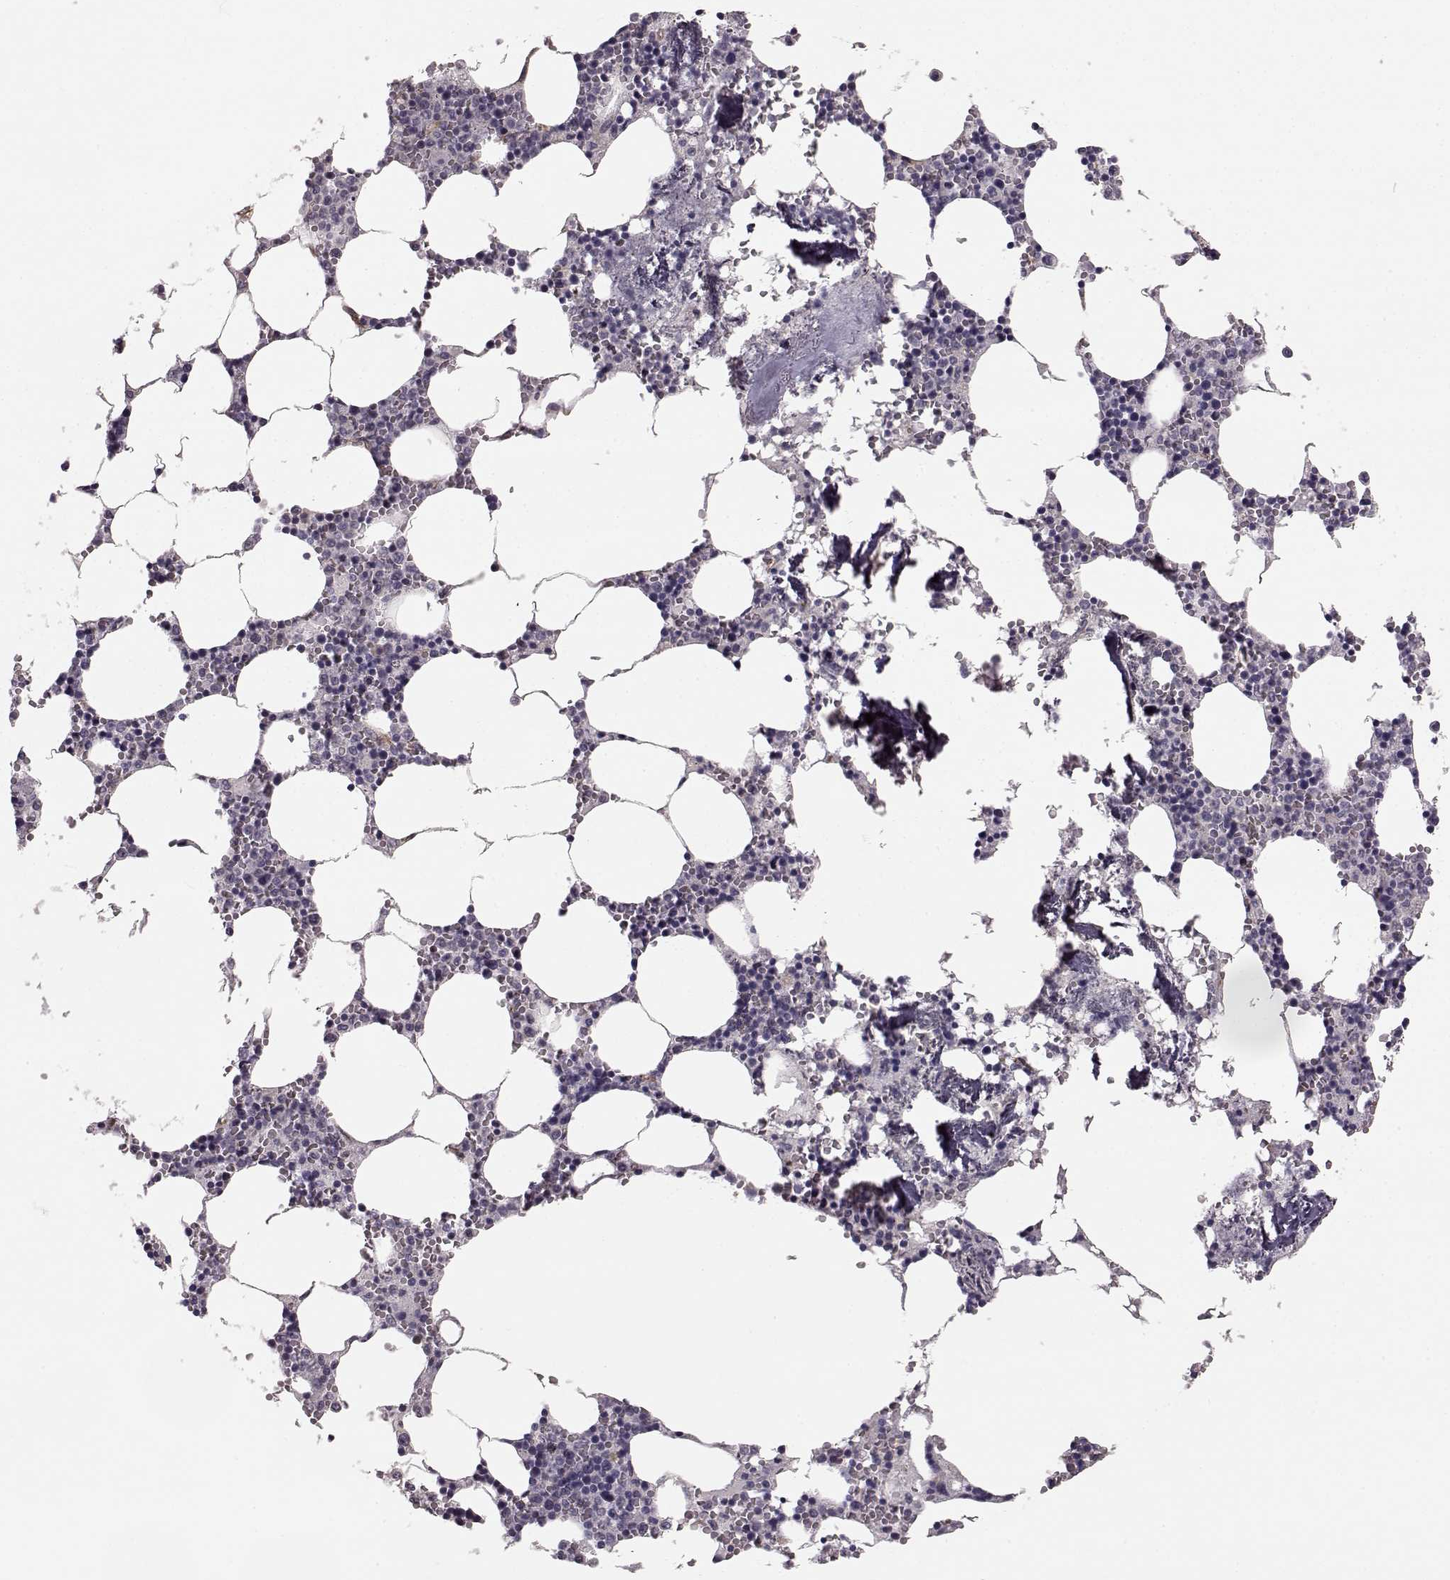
{"staining": {"intensity": "negative", "quantity": "none", "location": "none"}, "tissue": "bone marrow", "cell_type": "Hematopoietic cells", "image_type": "normal", "snomed": [{"axis": "morphology", "description": "Normal tissue, NOS"}, {"axis": "topography", "description": "Bone marrow"}], "caption": "IHC micrograph of unremarkable human bone marrow stained for a protein (brown), which shows no positivity in hematopoietic cells.", "gene": "EIF4E1B", "patient": {"sex": "female", "age": 64}}